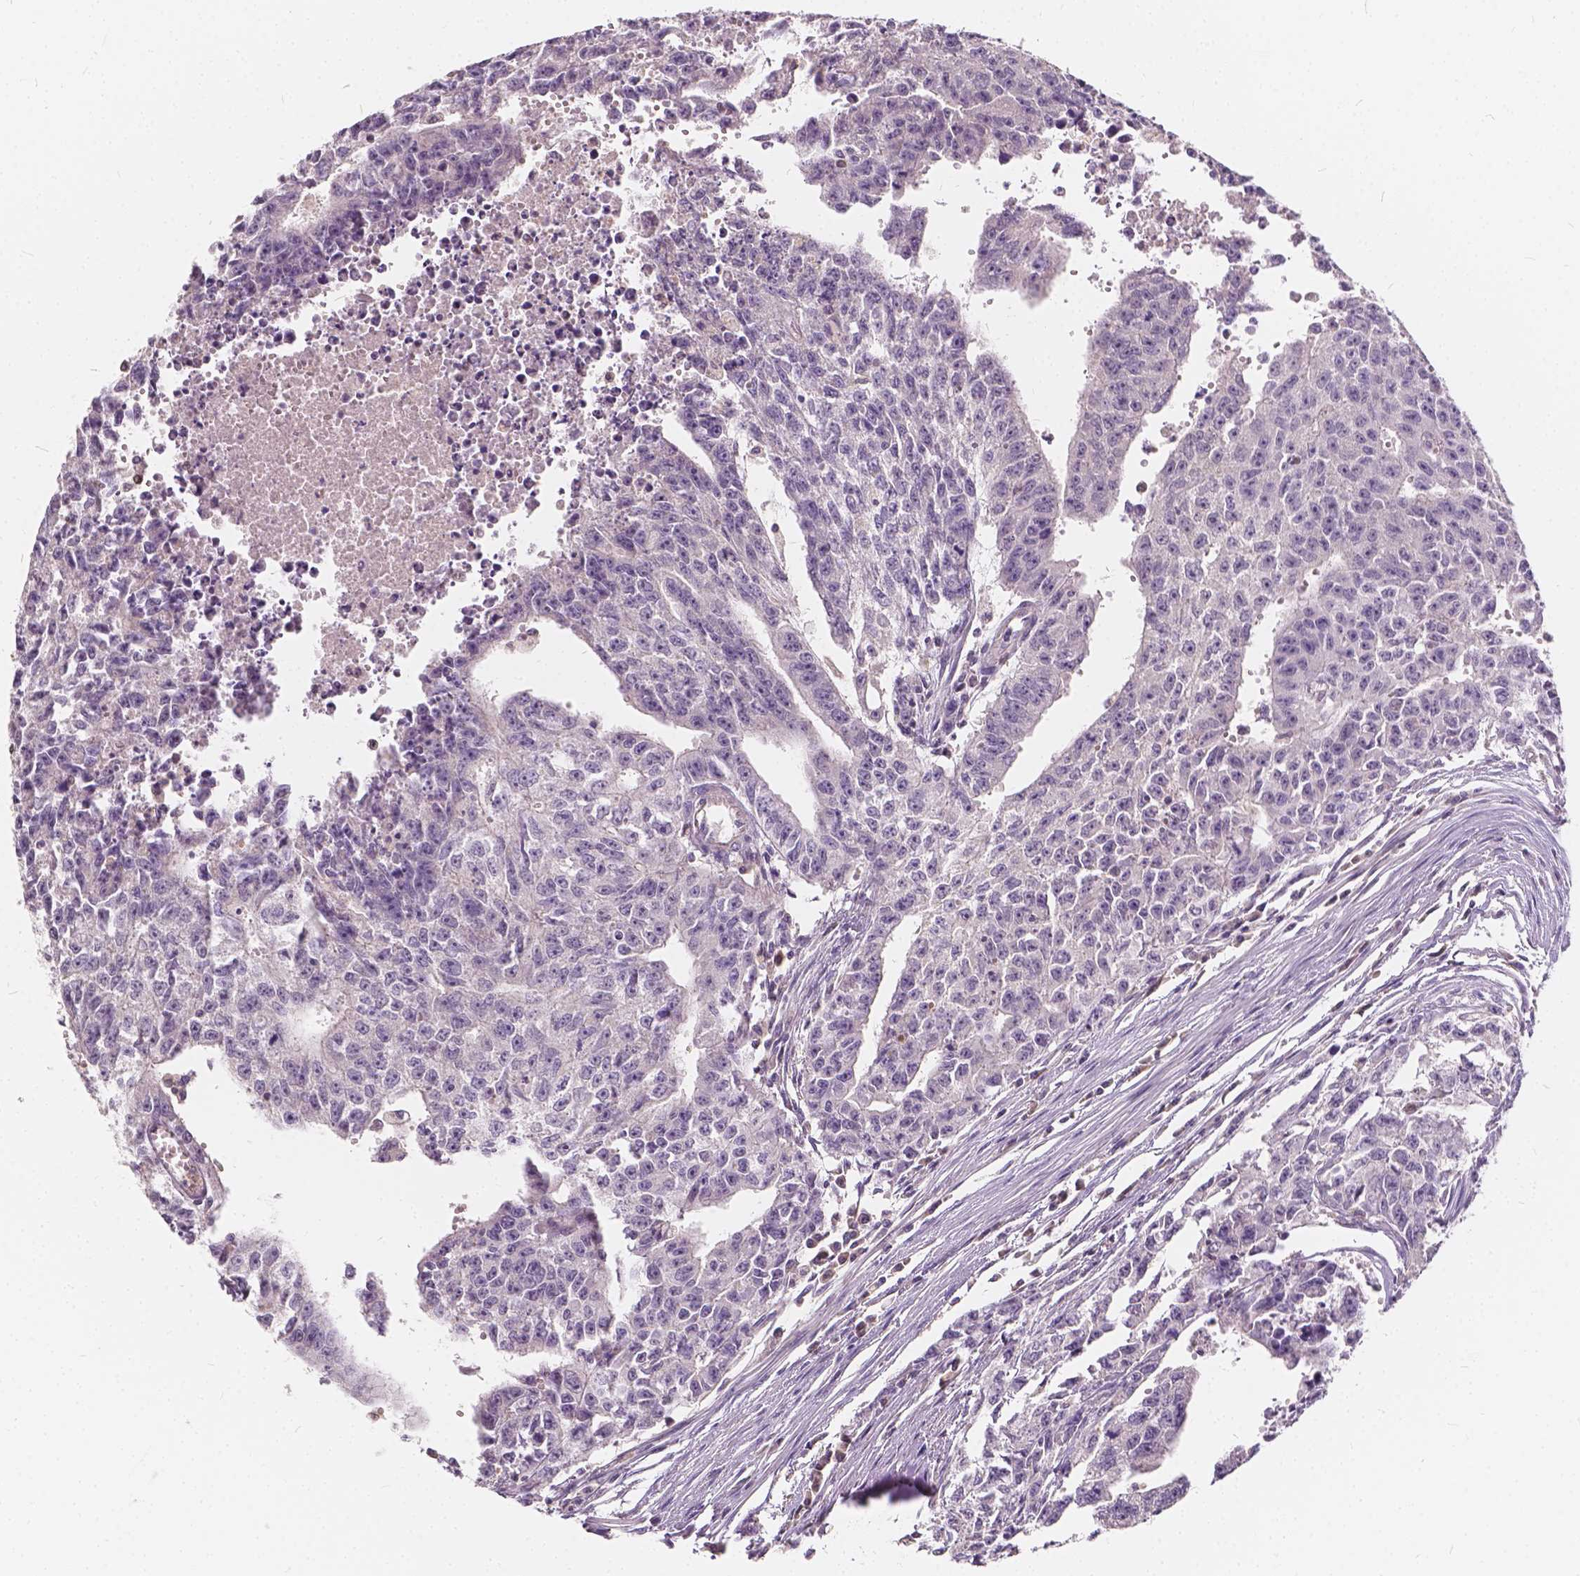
{"staining": {"intensity": "negative", "quantity": "none", "location": "none"}, "tissue": "testis cancer", "cell_type": "Tumor cells", "image_type": "cancer", "snomed": [{"axis": "morphology", "description": "Carcinoma, Embryonal, NOS"}, {"axis": "morphology", "description": "Teratoma, malignant, NOS"}, {"axis": "topography", "description": "Testis"}], "caption": "A histopathology image of human testis embryonal carcinoma is negative for staining in tumor cells.", "gene": "KIAA0513", "patient": {"sex": "male", "age": 24}}